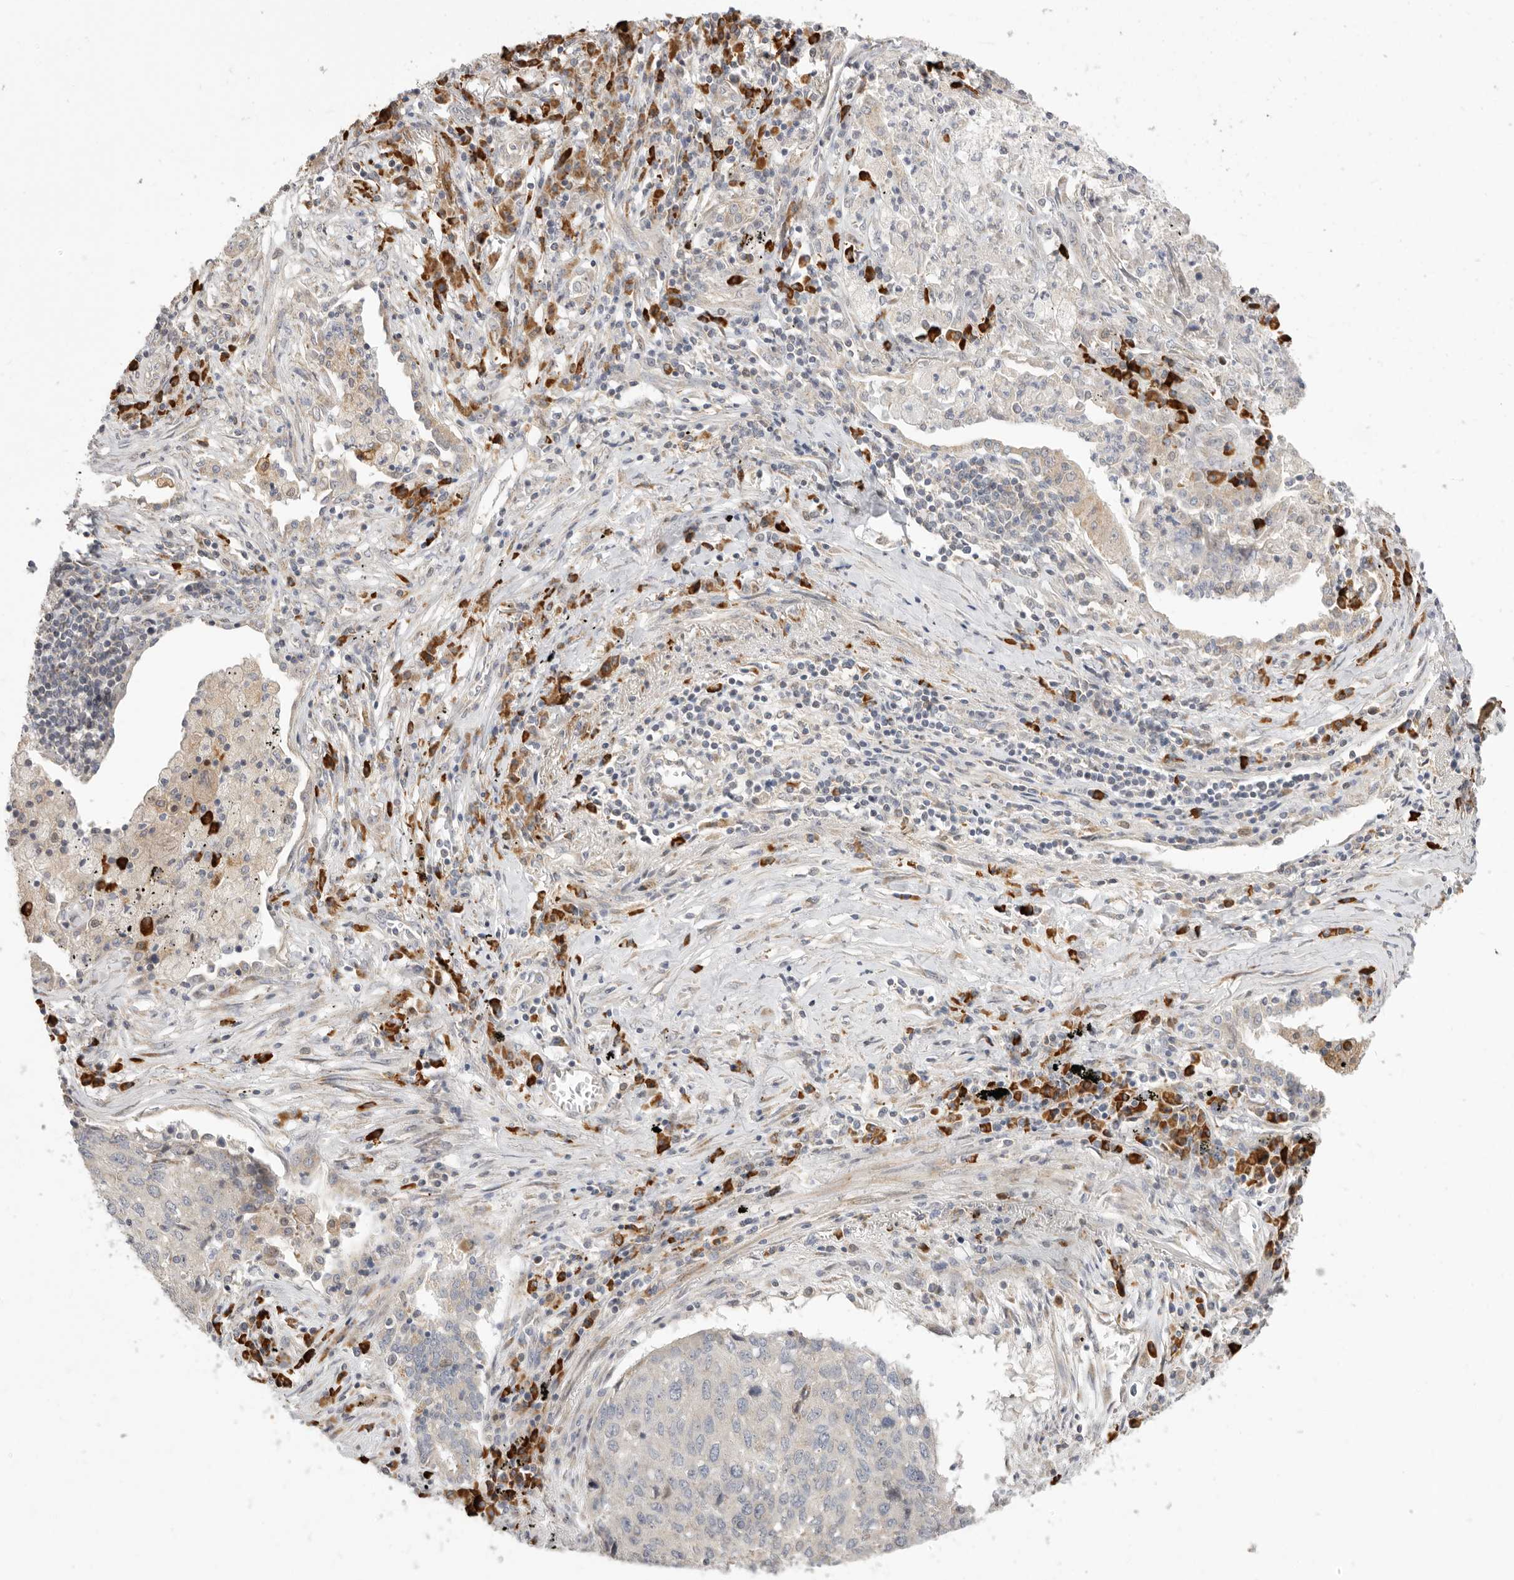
{"staining": {"intensity": "negative", "quantity": "none", "location": "none"}, "tissue": "lung cancer", "cell_type": "Tumor cells", "image_type": "cancer", "snomed": [{"axis": "morphology", "description": "Squamous cell carcinoma, NOS"}, {"axis": "topography", "description": "Lung"}], "caption": "DAB (3,3'-diaminobenzidine) immunohistochemical staining of lung cancer (squamous cell carcinoma) exhibits no significant staining in tumor cells. (DAB immunohistochemistry (IHC) with hematoxylin counter stain).", "gene": "USH1C", "patient": {"sex": "female", "age": 63}}